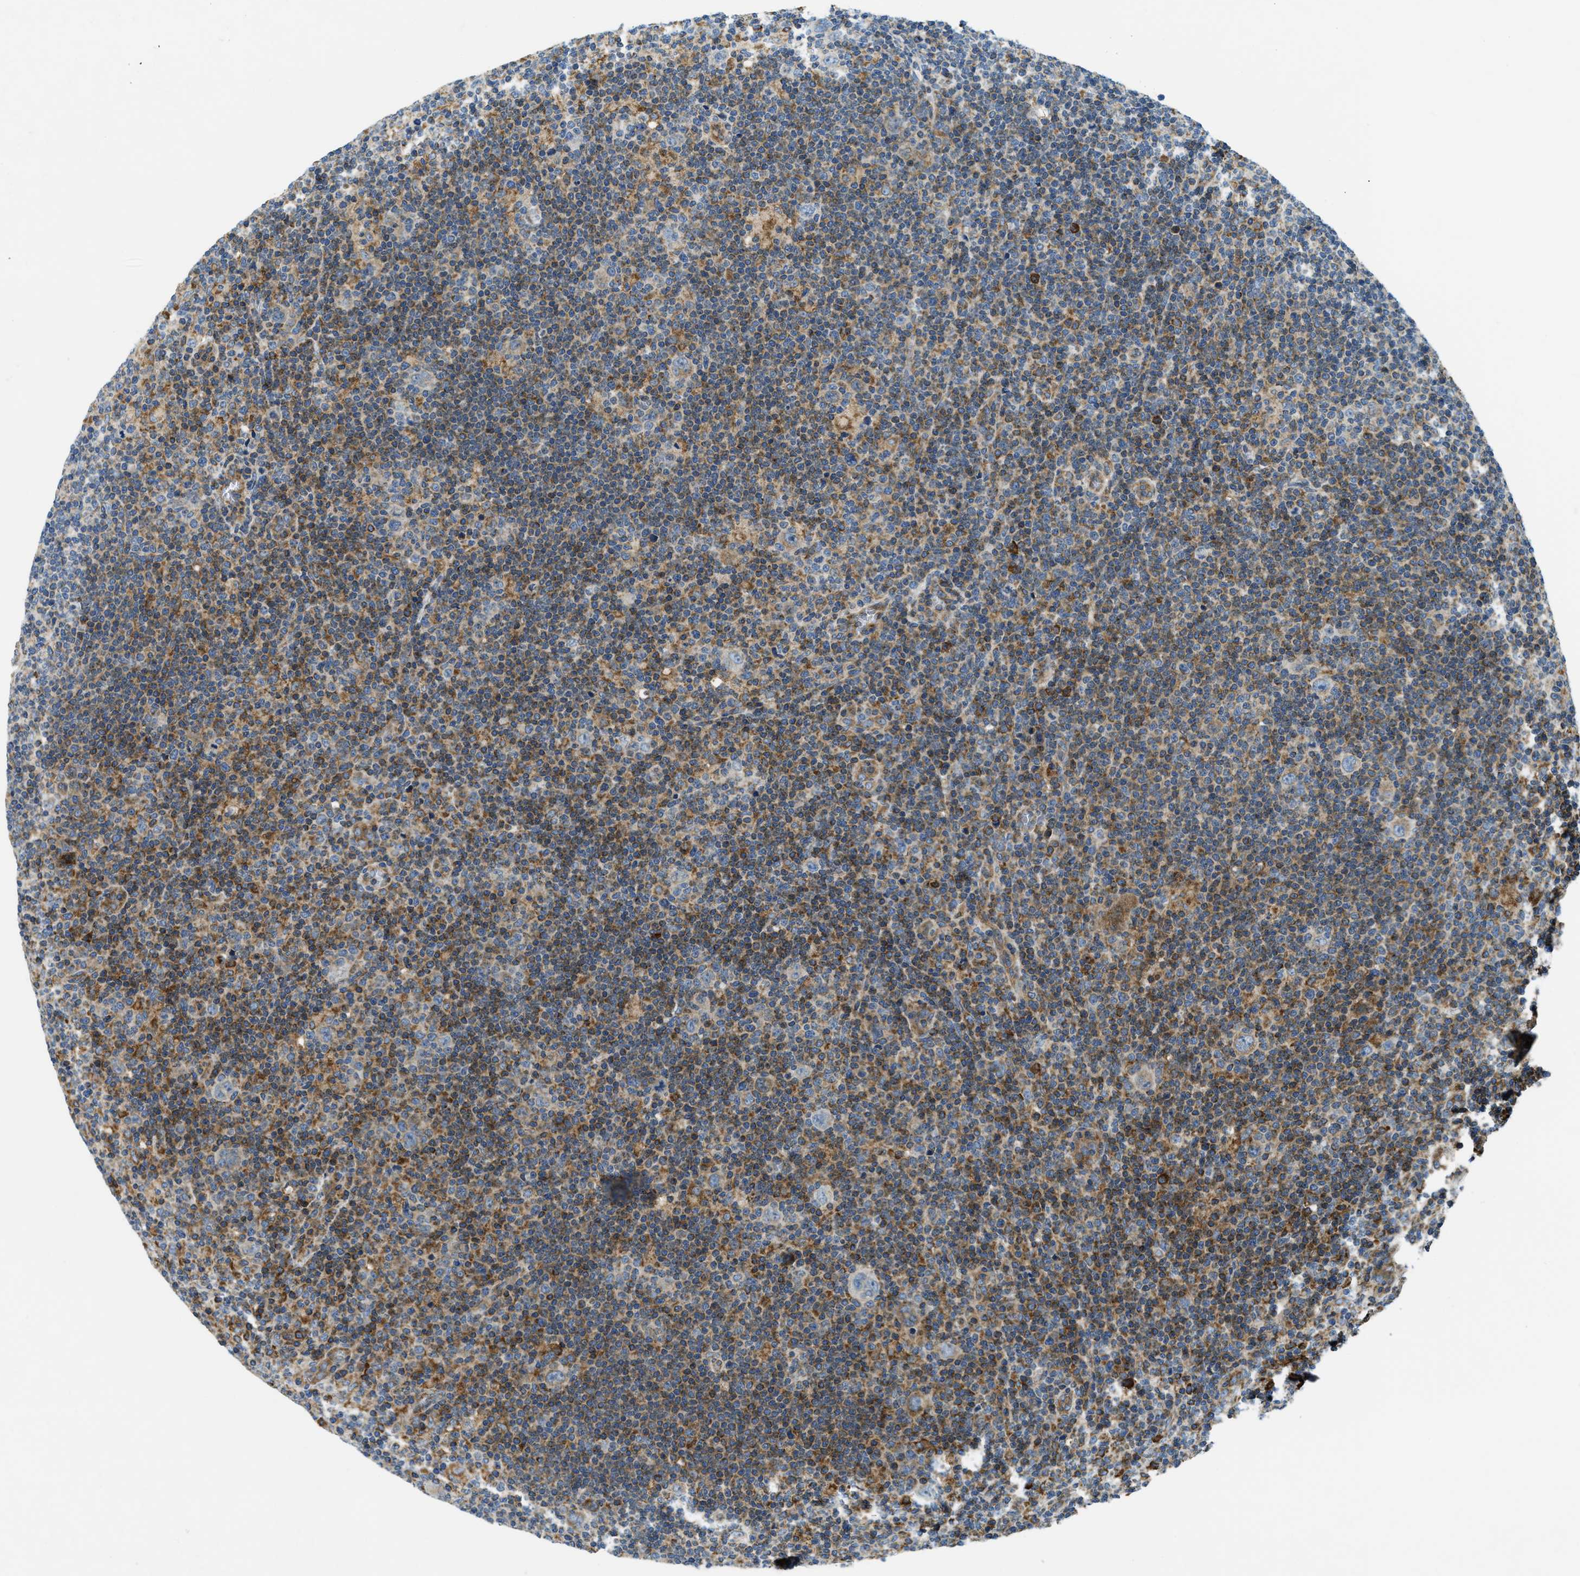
{"staining": {"intensity": "moderate", "quantity": "<25%", "location": "cytoplasmic/membranous"}, "tissue": "lymphoma", "cell_type": "Tumor cells", "image_type": "cancer", "snomed": [{"axis": "morphology", "description": "Hodgkin's disease, NOS"}, {"axis": "topography", "description": "Lymph node"}], "caption": "Immunohistochemical staining of lymphoma shows moderate cytoplasmic/membranous protein expression in about <25% of tumor cells.", "gene": "CSPG4", "patient": {"sex": "female", "age": 57}}